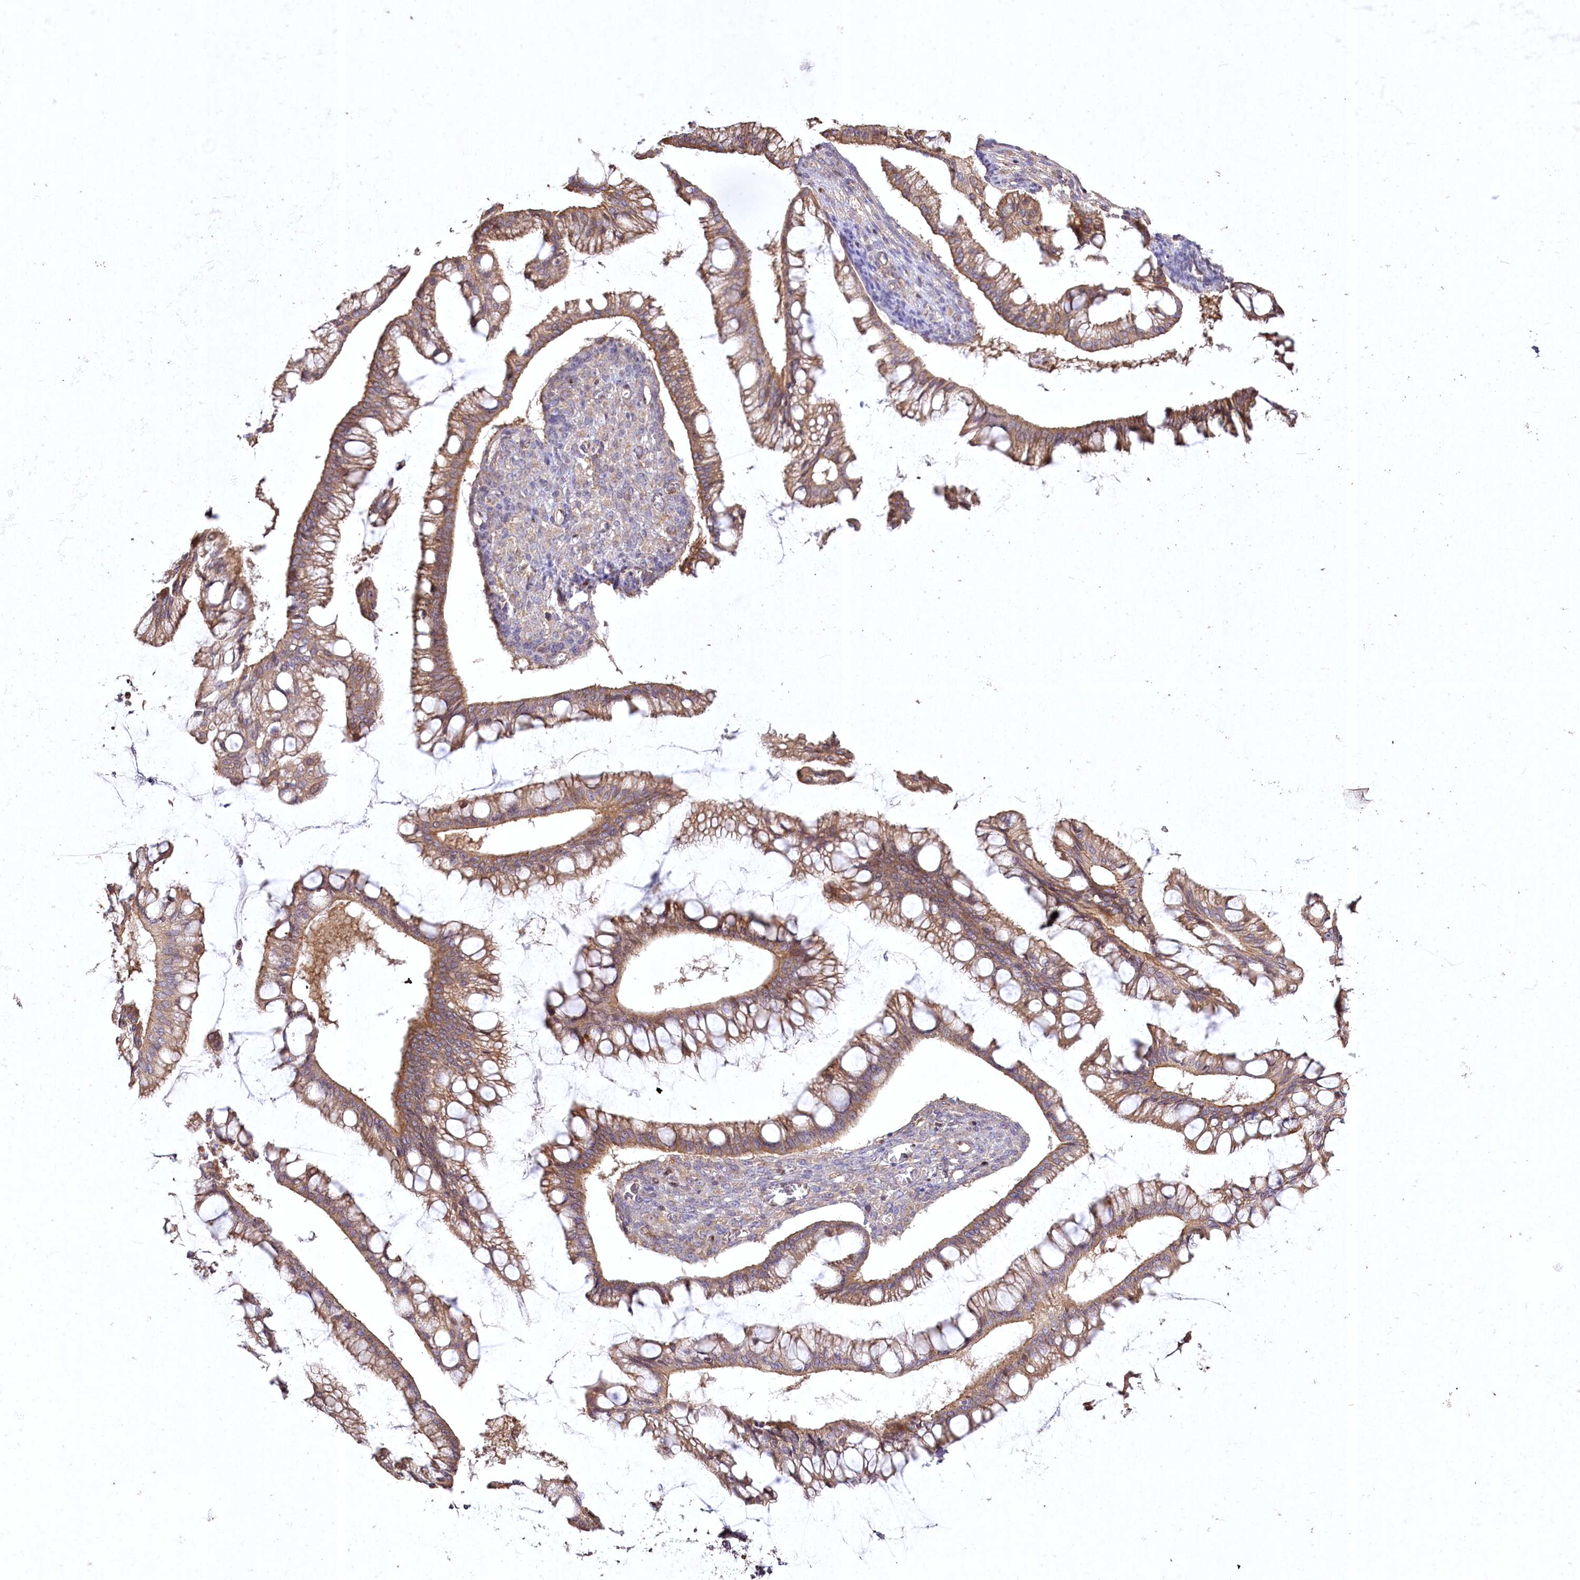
{"staining": {"intensity": "moderate", "quantity": ">75%", "location": "cytoplasmic/membranous"}, "tissue": "ovarian cancer", "cell_type": "Tumor cells", "image_type": "cancer", "snomed": [{"axis": "morphology", "description": "Cystadenocarcinoma, mucinous, NOS"}, {"axis": "topography", "description": "Ovary"}], "caption": "Ovarian cancer (mucinous cystadenocarcinoma) was stained to show a protein in brown. There is medium levels of moderate cytoplasmic/membranous expression in about >75% of tumor cells. The staining is performed using DAB (3,3'-diaminobenzidine) brown chromogen to label protein expression. The nuclei are counter-stained blue using hematoxylin.", "gene": "SH3TC1", "patient": {"sex": "female", "age": 73}}